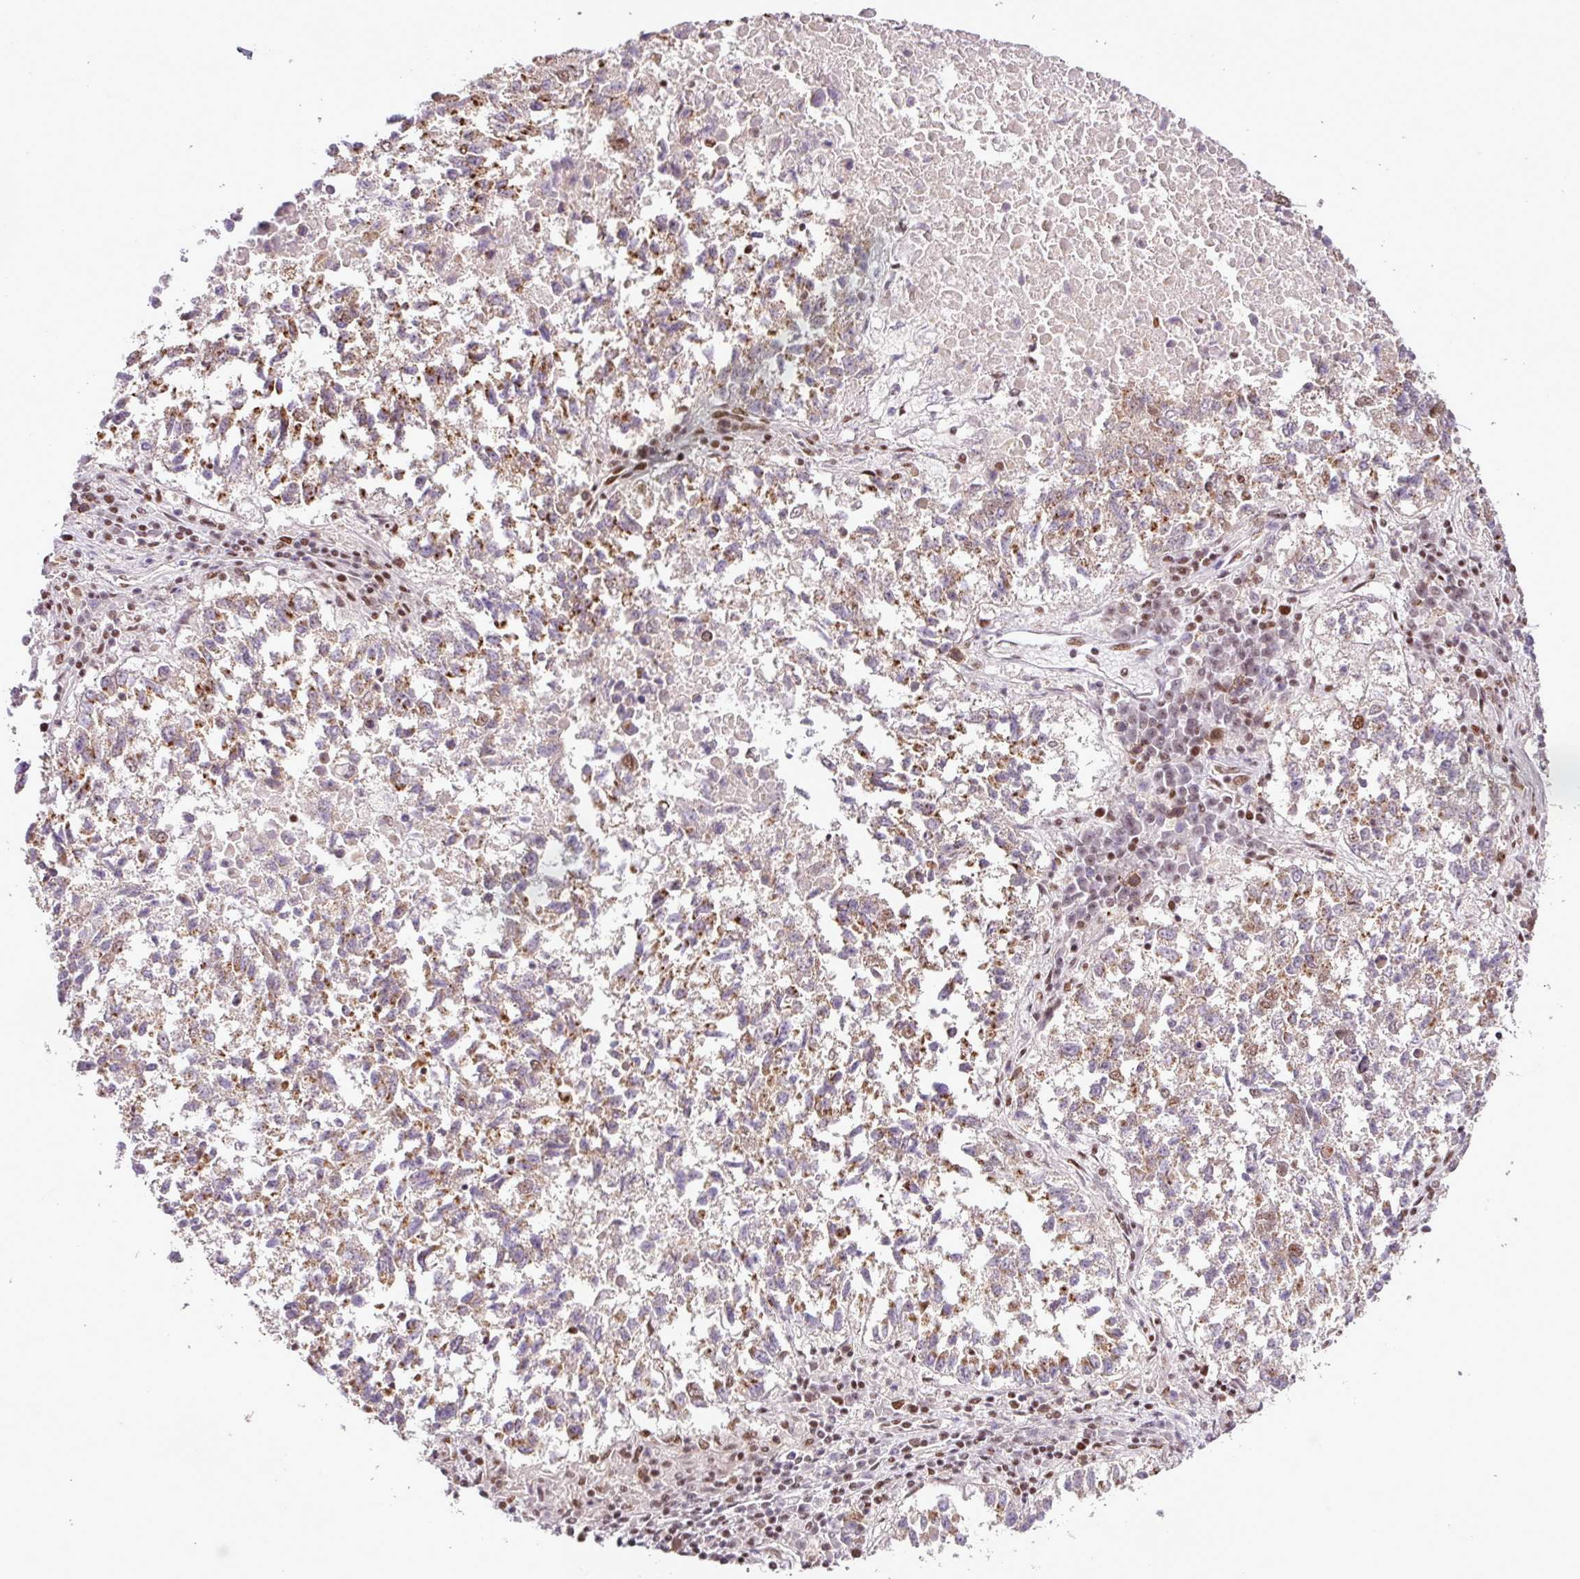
{"staining": {"intensity": "moderate", "quantity": "<25%", "location": "nuclear"}, "tissue": "lung cancer", "cell_type": "Tumor cells", "image_type": "cancer", "snomed": [{"axis": "morphology", "description": "Squamous cell carcinoma, NOS"}, {"axis": "topography", "description": "Lung"}], "caption": "Immunohistochemistry (DAB) staining of human lung cancer displays moderate nuclear protein positivity in about <25% of tumor cells. (DAB IHC with brightfield microscopy, high magnification).", "gene": "PGAP4", "patient": {"sex": "male", "age": 73}}